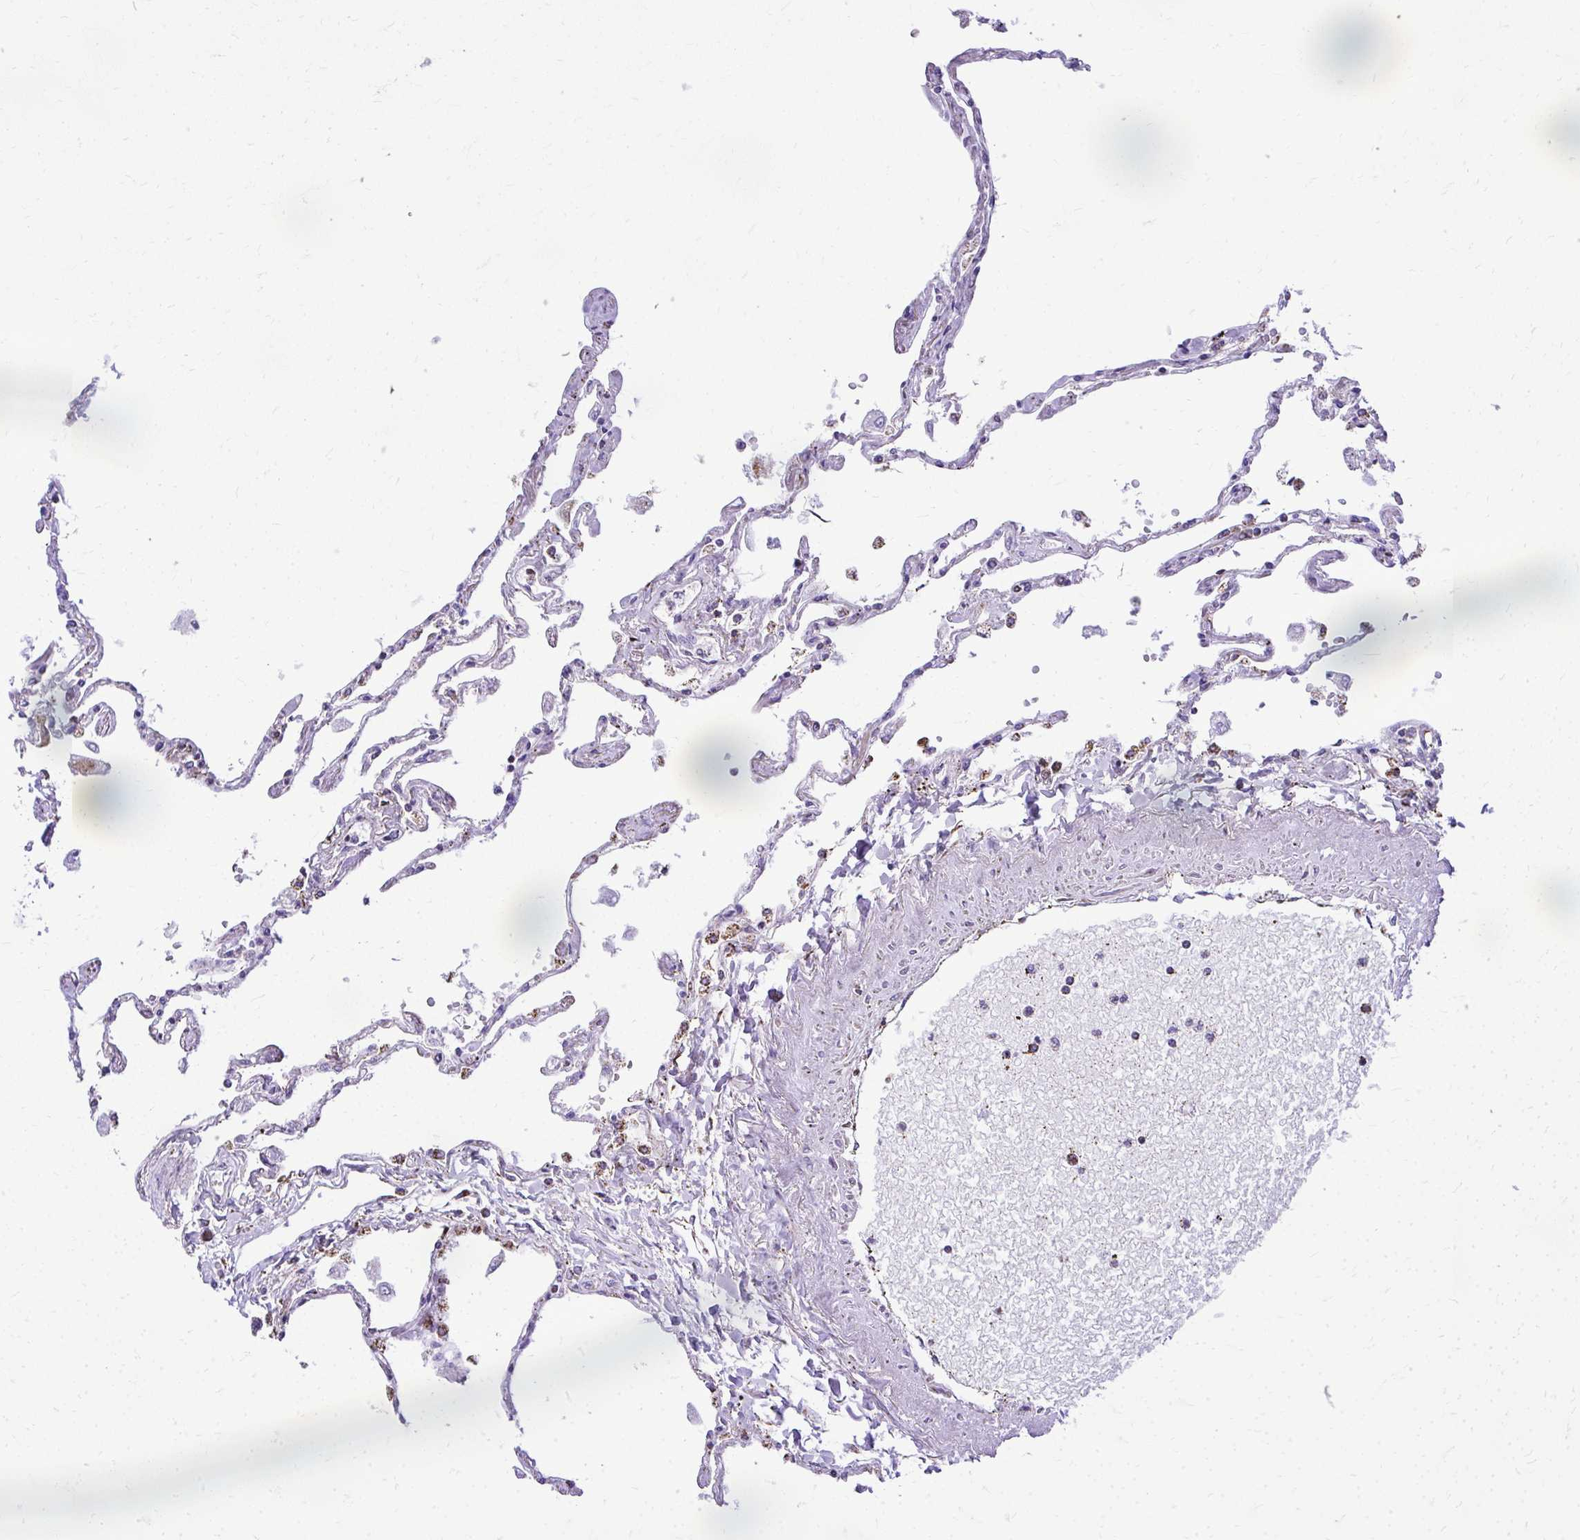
{"staining": {"intensity": "moderate", "quantity": "<25%", "location": "cytoplasmic/membranous"}, "tissue": "lung", "cell_type": "Alveolar cells", "image_type": "normal", "snomed": [{"axis": "morphology", "description": "Normal tissue, NOS"}, {"axis": "topography", "description": "Lung"}], "caption": "The immunohistochemical stain highlights moderate cytoplasmic/membranous staining in alveolar cells of benign lung.", "gene": "MPZL2", "patient": {"sex": "female", "age": 67}}